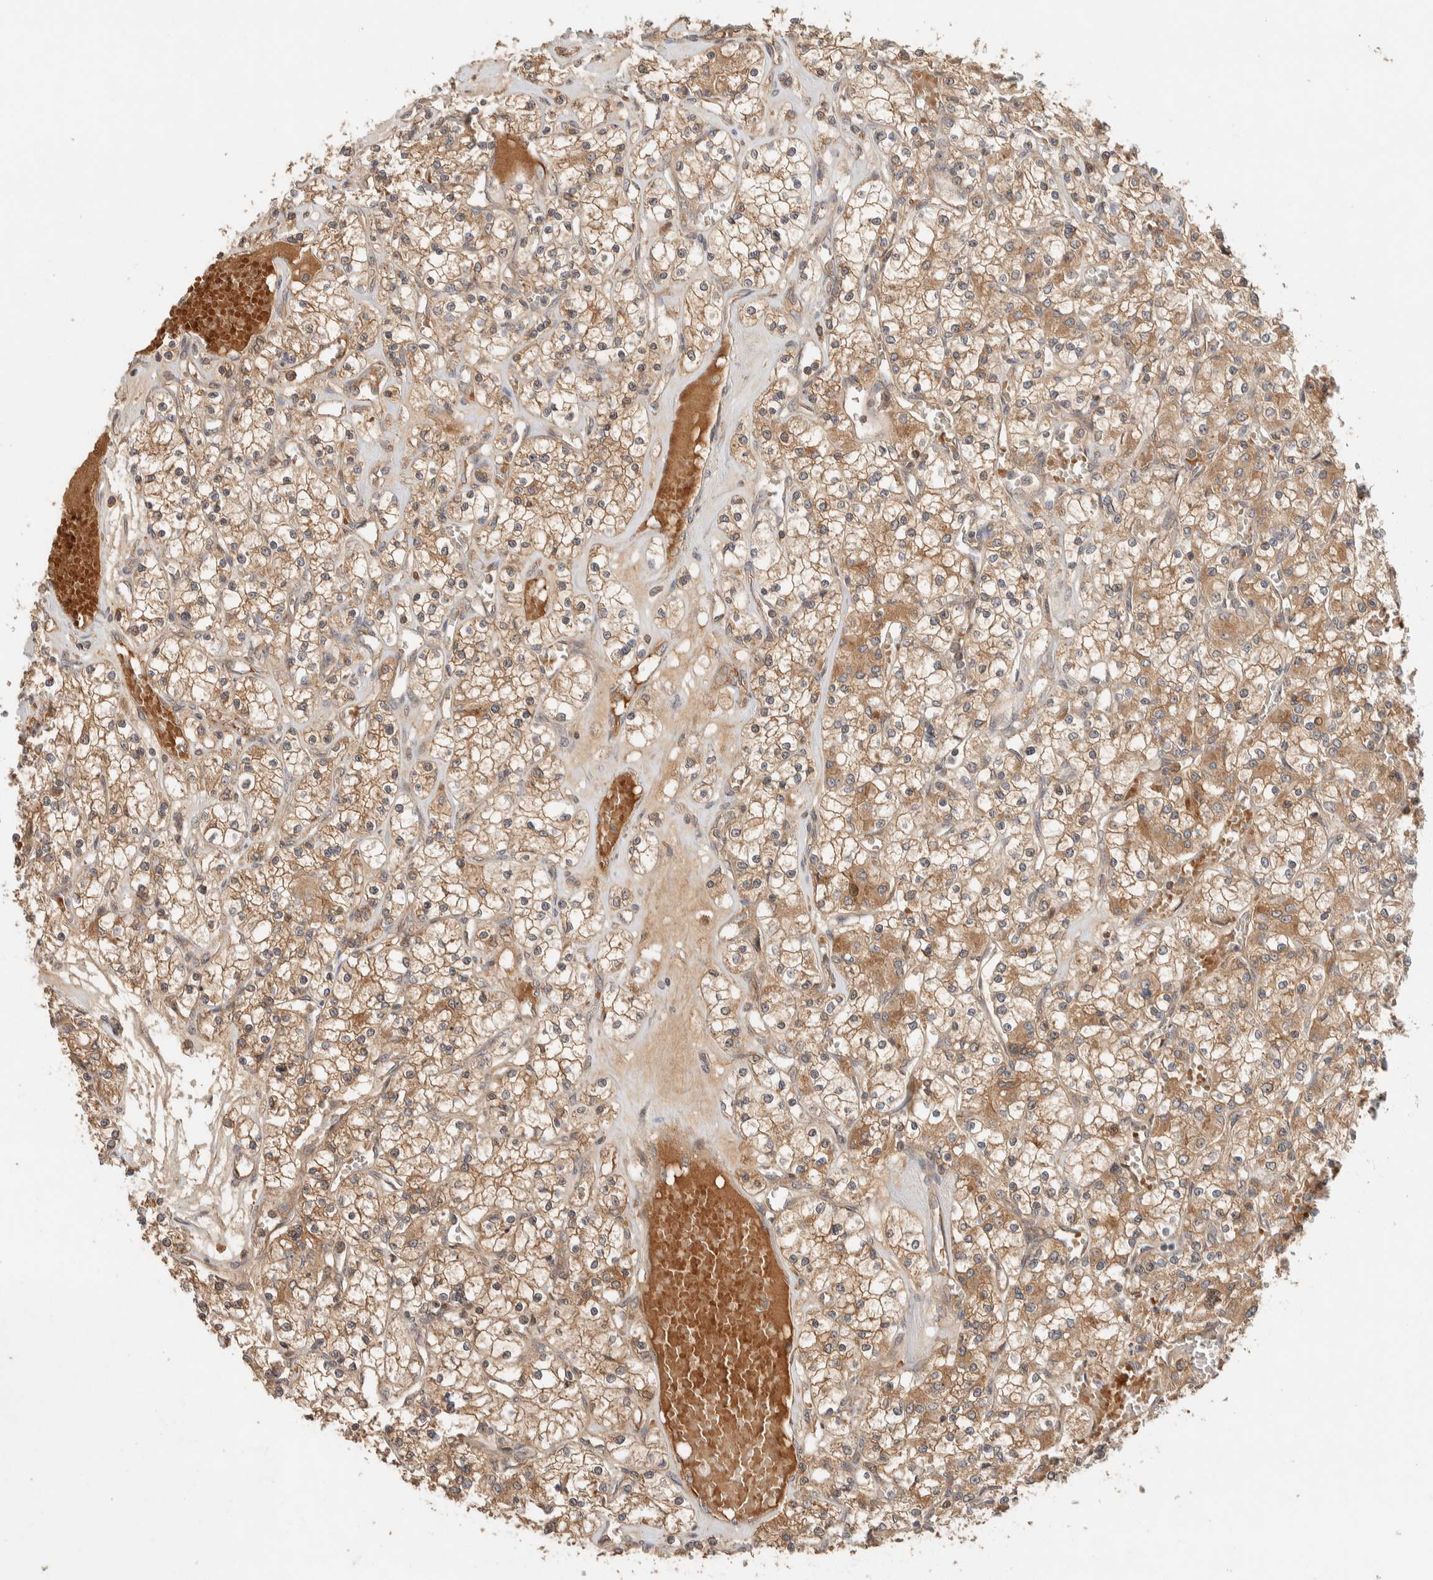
{"staining": {"intensity": "moderate", "quantity": ">75%", "location": "cytoplasmic/membranous"}, "tissue": "renal cancer", "cell_type": "Tumor cells", "image_type": "cancer", "snomed": [{"axis": "morphology", "description": "Adenocarcinoma, NOS"}, {"axis": "topography", "description": "Kidney"}], "caption": "This histopathology image displays renal cancer (adenocarcinoma) stained with immunohistochemistry to label a protein in brown. The cytoplasmic/membranous of tumor cells show moderate positivity for the protein. Nuclei are counter-stained blue.", "gene": "ZBTB2", "patient": {"sex": "female", "age": 59}}